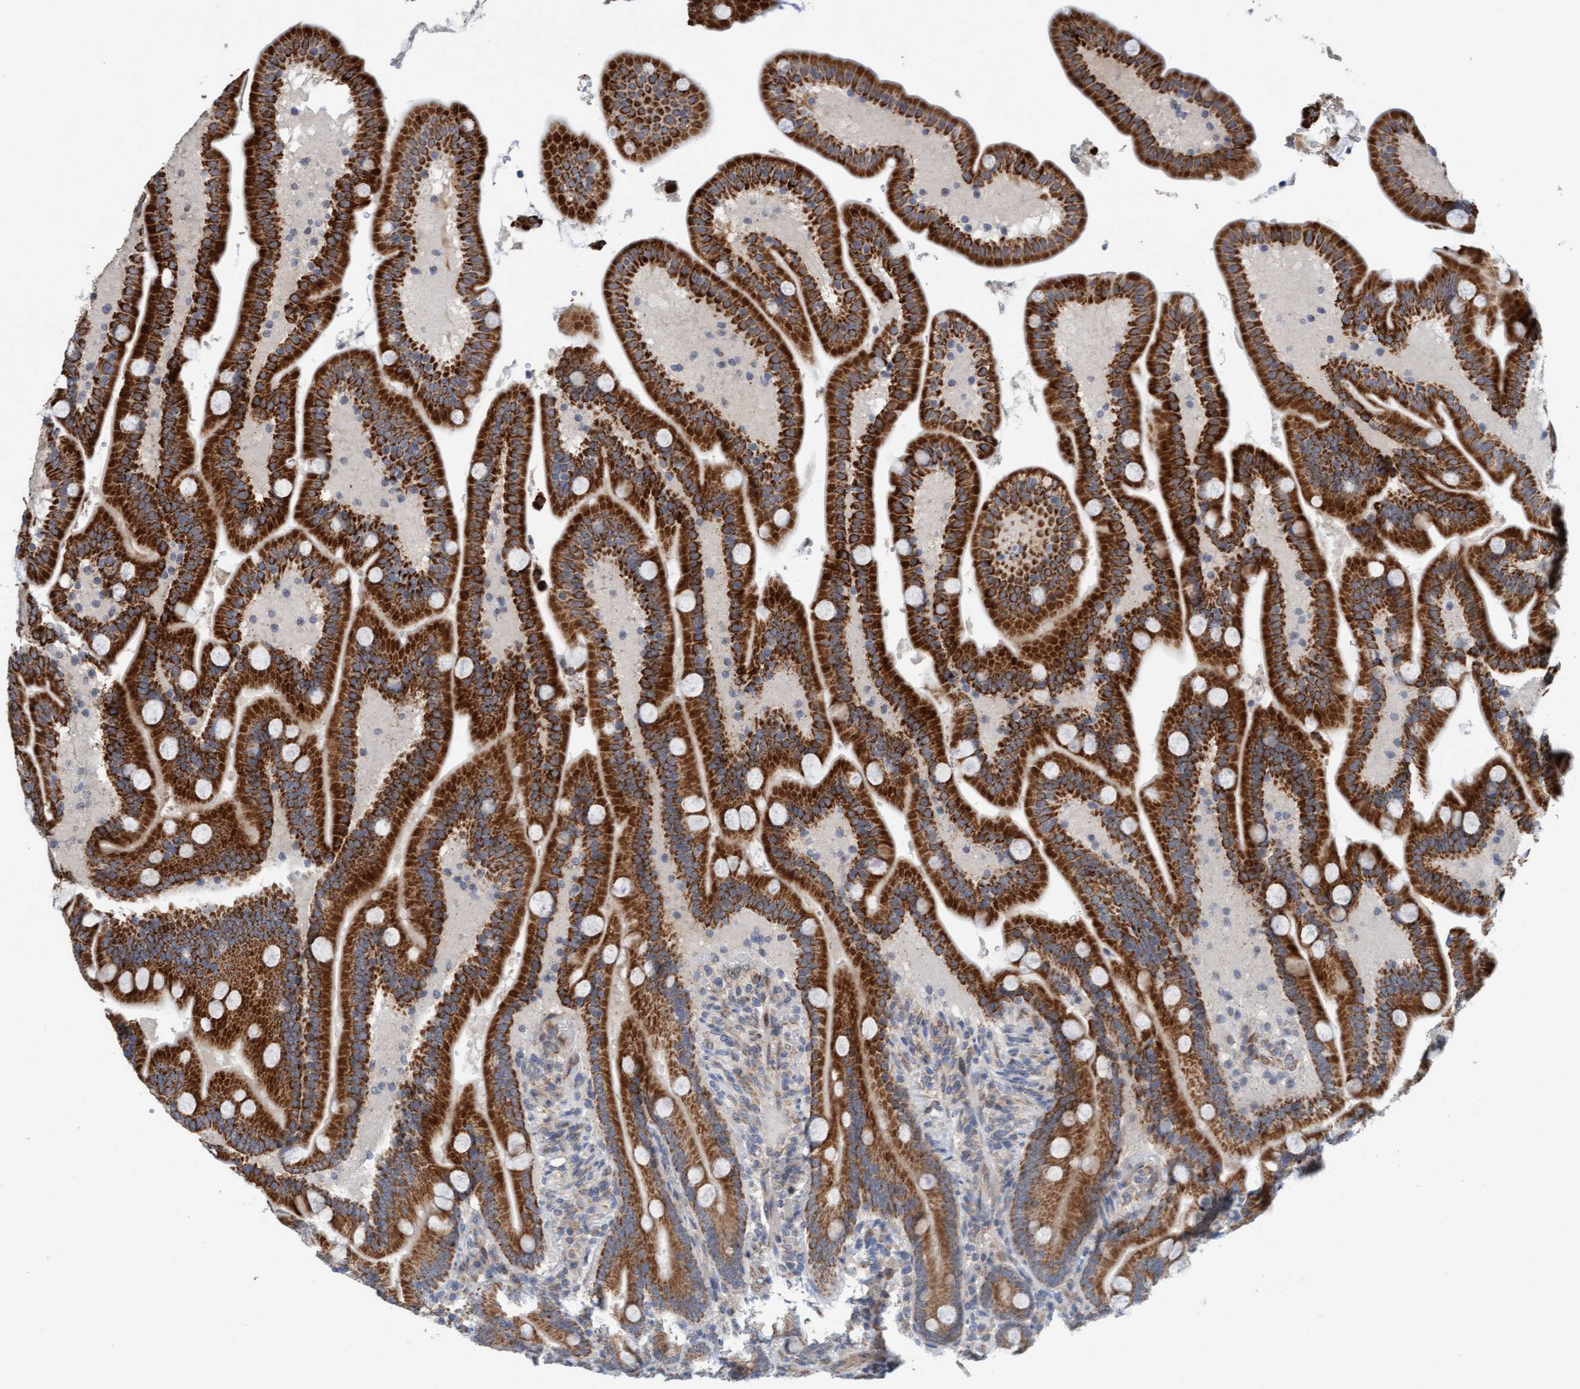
{"staining": {"intensity": "strong", "quantity": ">75%", "location": "cytoplasmic/membranous"}, "tissue": "duodenum", "cell_type": "Glandular cells", "image_type": "normal", "snomed": [{"axis": "morphology", "description": "Normal tissue, NOS"}, {"axis": "topography", "description": "Duodenum"}], "caption": "Duodenum stained for a protein exhibits strong cytoplasmic/membranous positivity in glandular cells. The protein of interest is shown in brown color, while the nuclei are stained blue.", "gene": "ZNF566", "patient": {"sex": "male", "age": 54}}